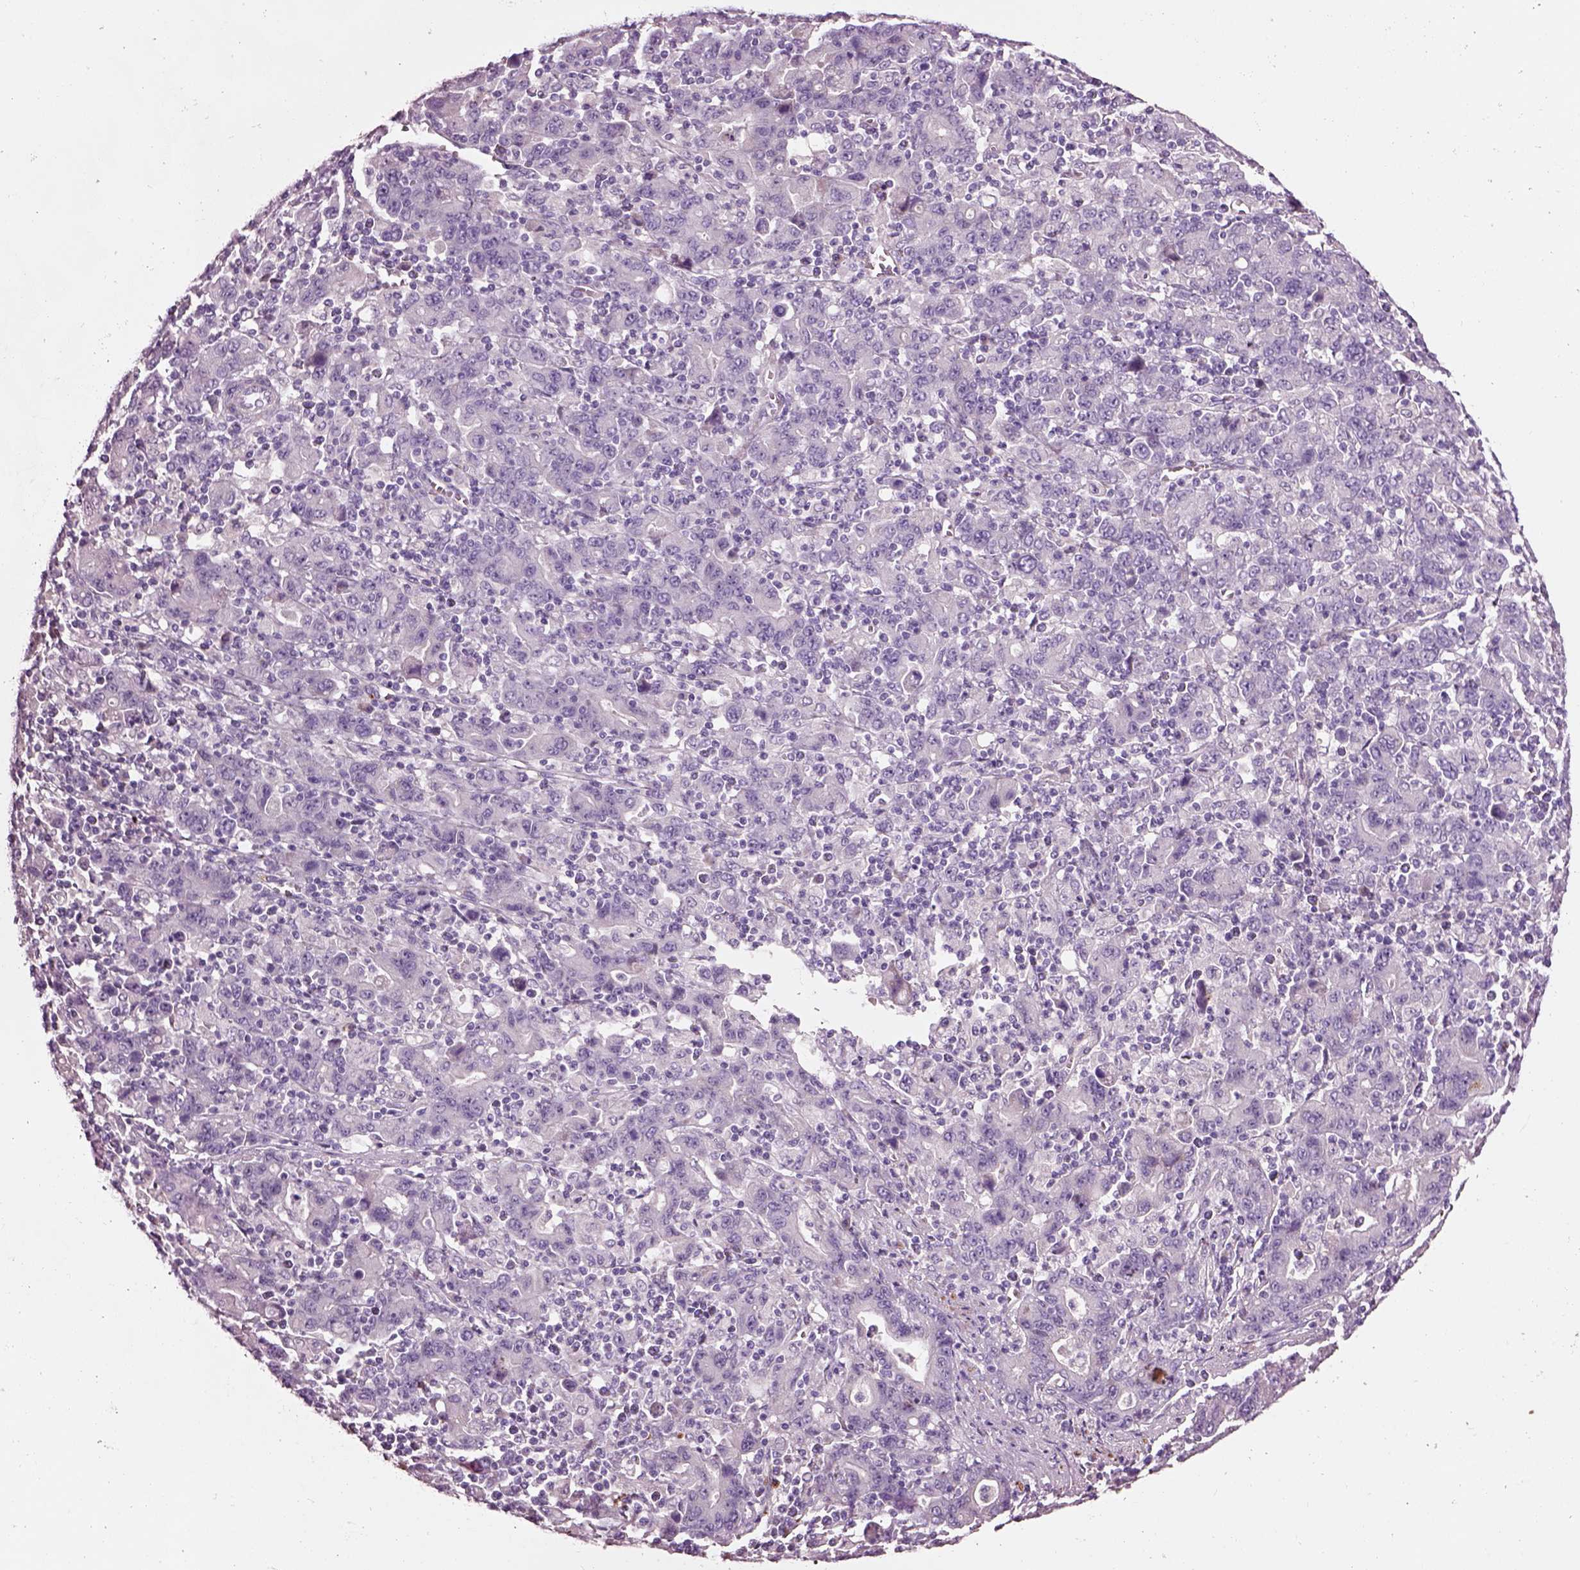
{"staining": {"intensity": "negative", "quantity": "none", "location": "none"}, "tissue": "stomach cancer", "cell_type": "Tumor cells", "image_type": "cancer", "snomed": [{"axis": "morphology", "description": "Adenocarcinoma, NOS"}, {"axis": "topography", "description": "Stomach, upper"}], "caption": "Tumor cells are negative for brown protein staining in adenocarcinoma (stomach).", "gene": "PLPP7", "patient": {"sex": "male", "age": 69}}